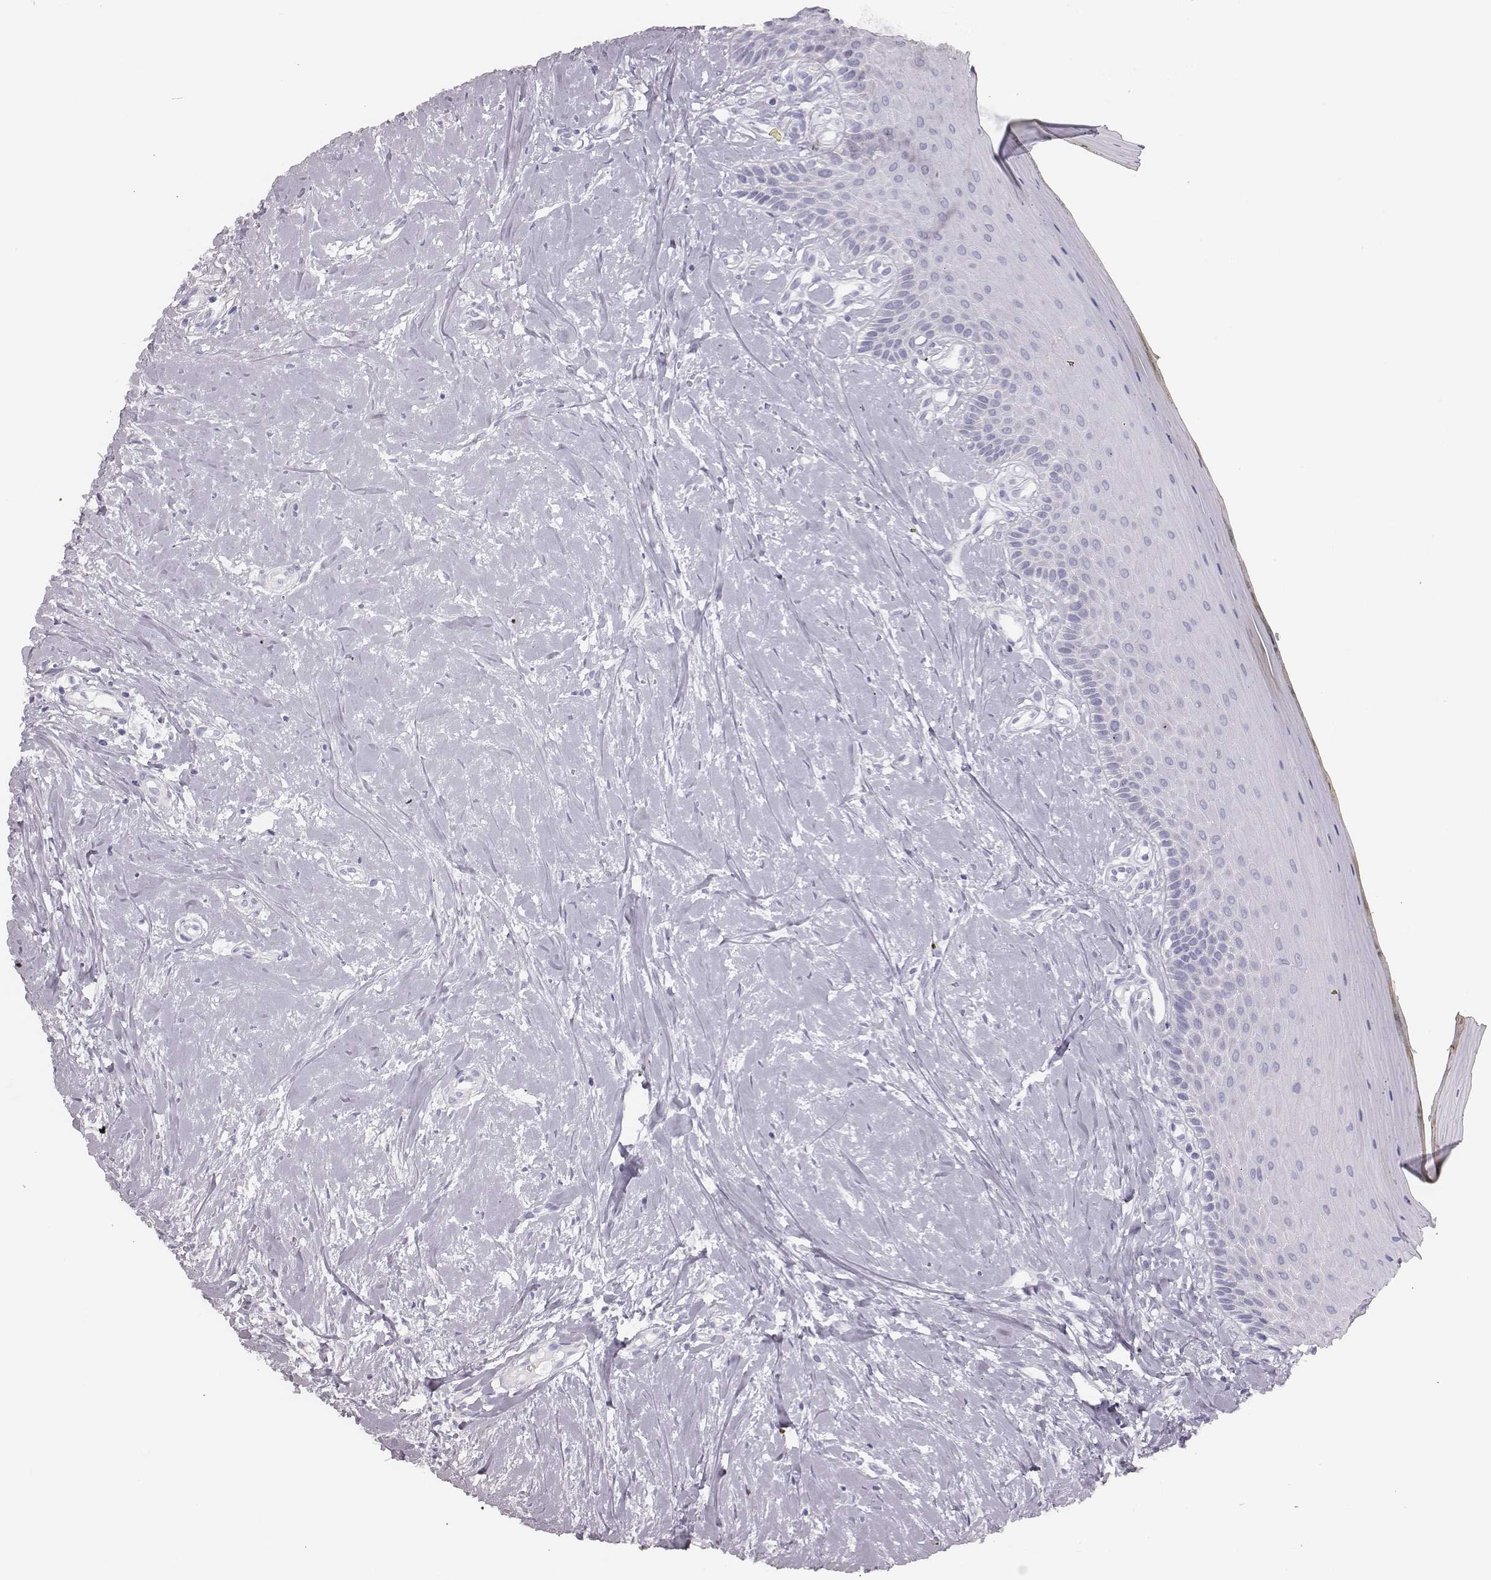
{"staining": {"intensity": "negative", "quantity": "none", "location": "none"}, "tissue": "oral mucosa", "cell_type": "Squamous epithelial cells", "image_type": "normal", "snomed": [{"axis": "morphology", "description": "Normal tissue, NOS"}, {"axis": "topography", "description": "Oral tissue"}], "caption": "This is an immunohistochemistry (IHC) histopathology image of benign oral mucosa. There is no expression in squamous epithelial cells.", "gene": "H1", "patient": {"sex": "female", "age": 43}}